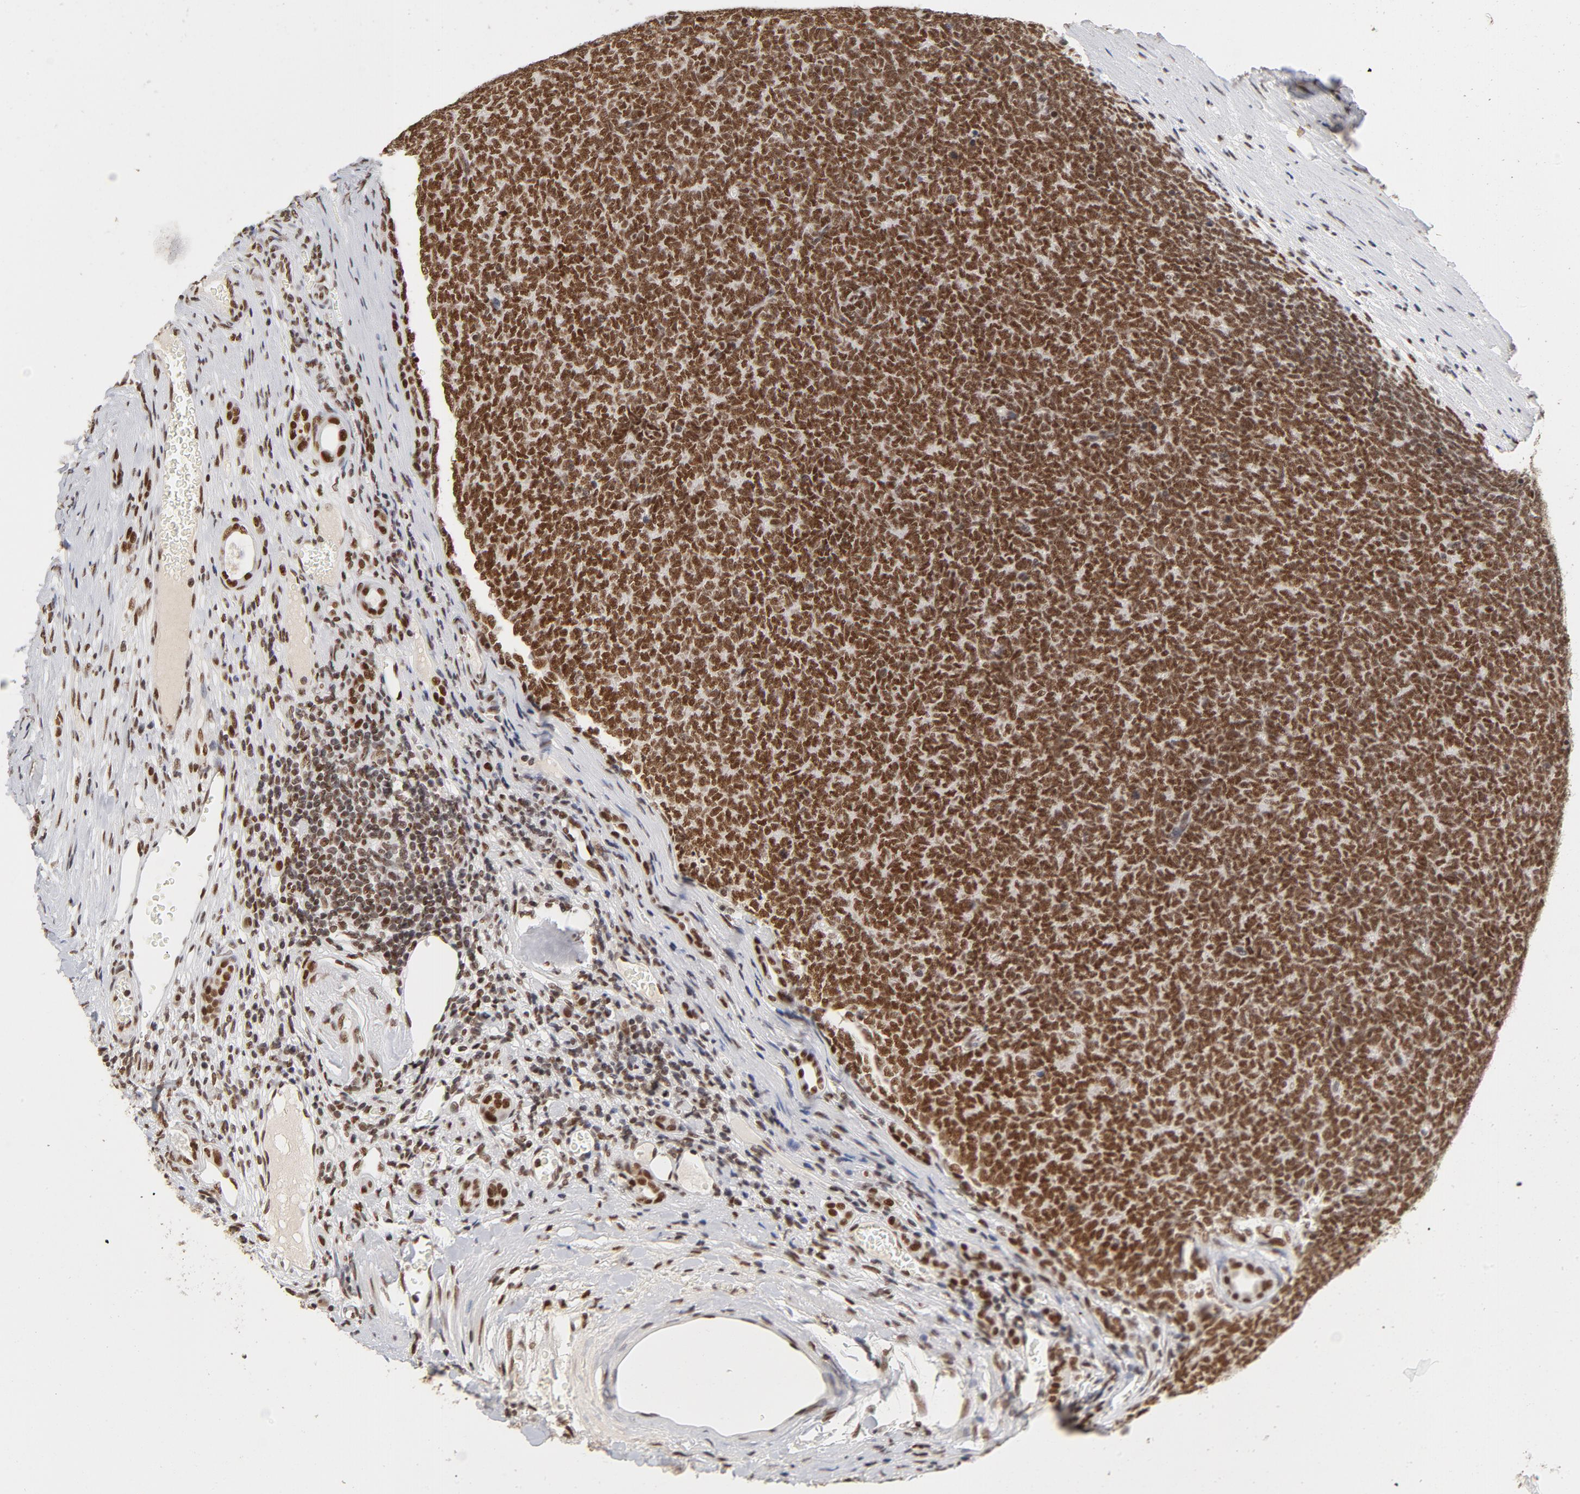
{"staining": {"intensity": "moderate", "quantity": ">75%", "location": "nuclear"}, "tissue": "renal cancer", "cell_type": "Tumor cells", "image_type": "cancer", "snomed": [{"axis": "morphology", "description": "Neoplasm, malignant, NOS"}, {"axis": "topography", "description": "Kidney"}], "caption": "Renal cancer (malignant neoplasm) stained for a protein exhibits moderate nuclear positivity in tumor cells.", "gene": "TP53BP1", "patient": {"sex": "male", "age": 28}}